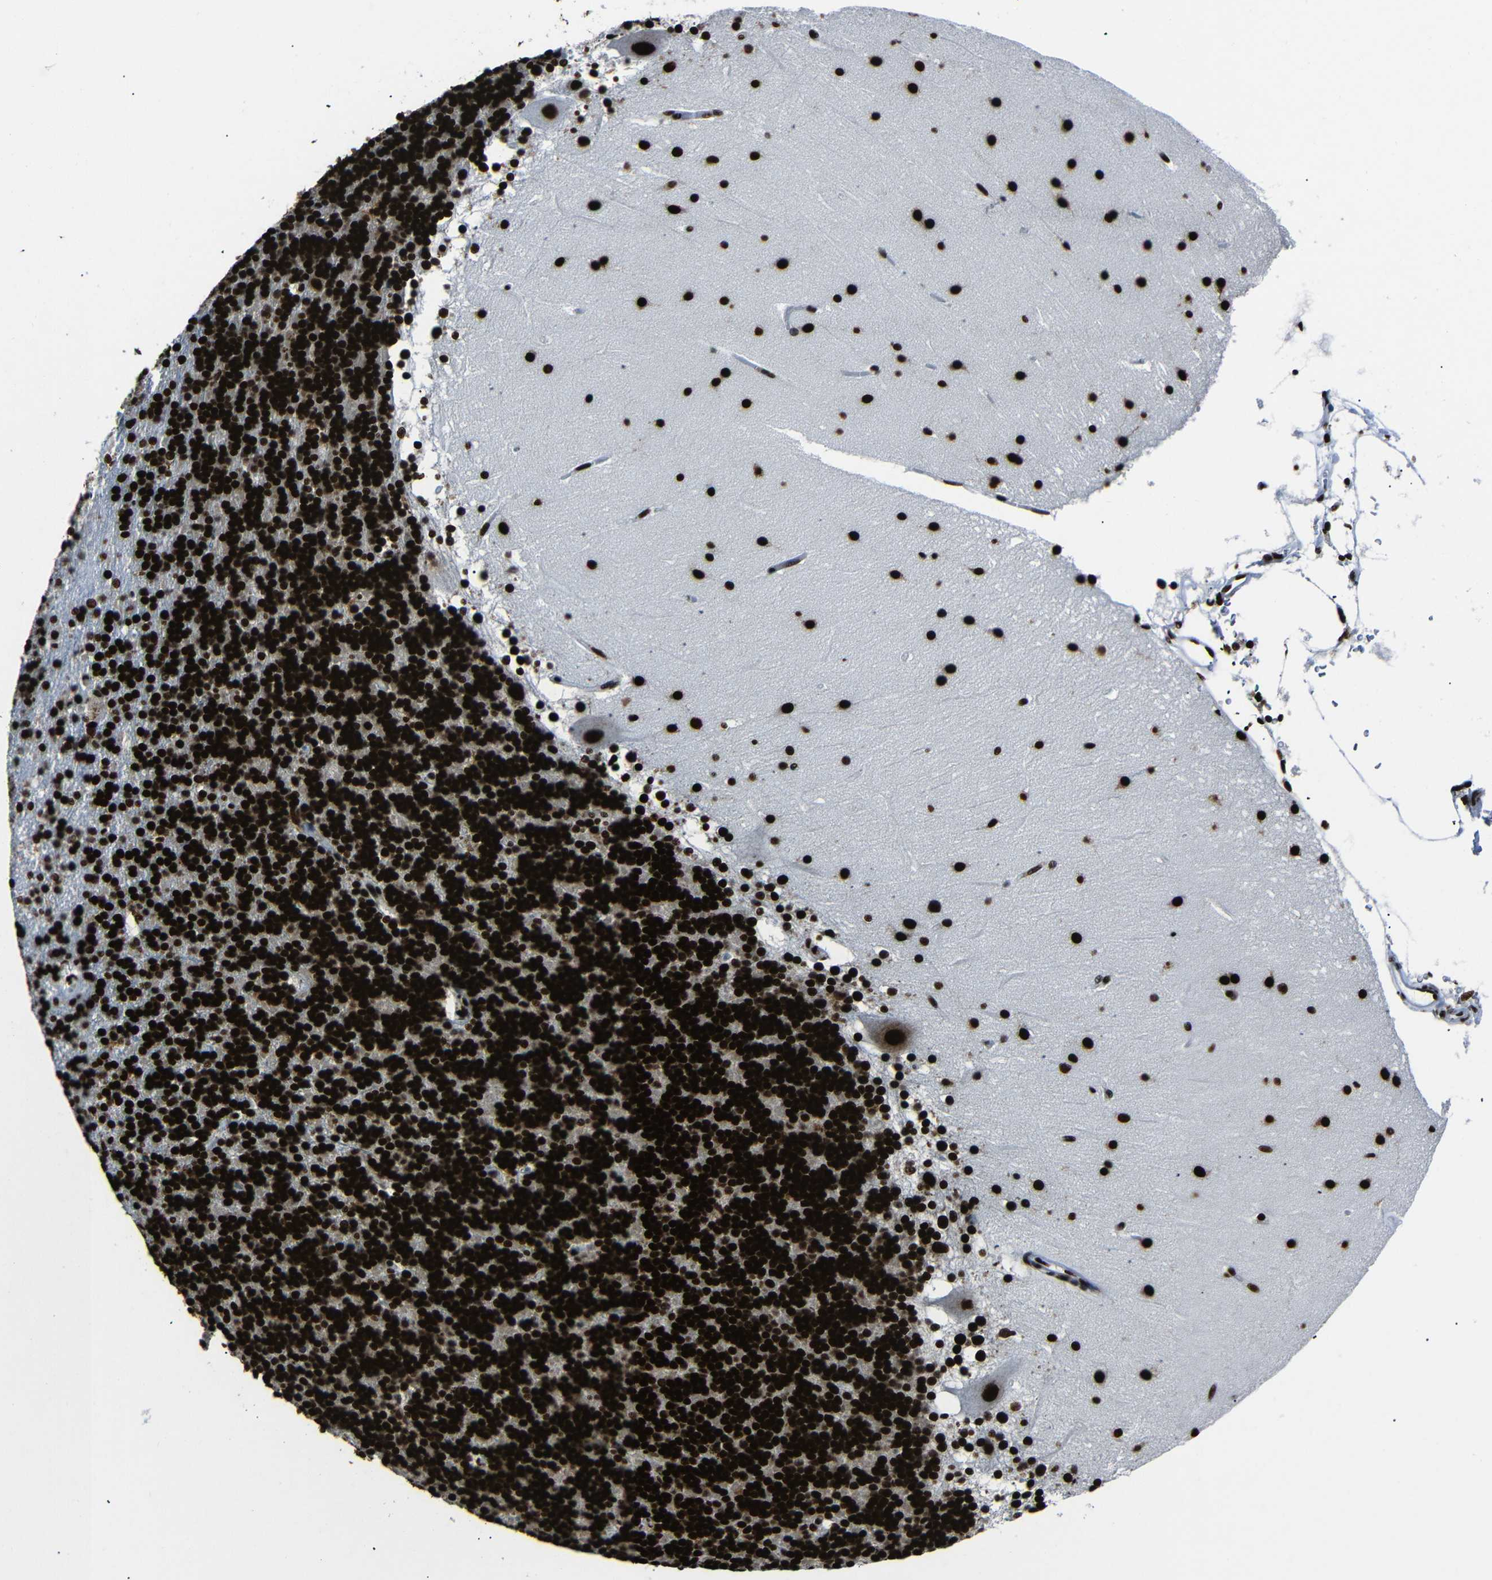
{"staining": {"intensity": "strong", "quantity": ">75%", "location": "nuclear"}, "tissue": "cerebellum", "cell_type": "Cells in granular layer", "image_type": "normal", "snomed": [{"axis": "morphology", "description": "Normal tissue, NOS"}, {"axis": "topography", "description": "Cerebellum"}], "caption": "Approximately >75% of cells in granular layer in normal human cerebellum reveal strong nuclear protein staining as visualized by brown immunohistochemical staining.", "gene": "SRSF1", "patient": {"sex": "female", "age": 19}}